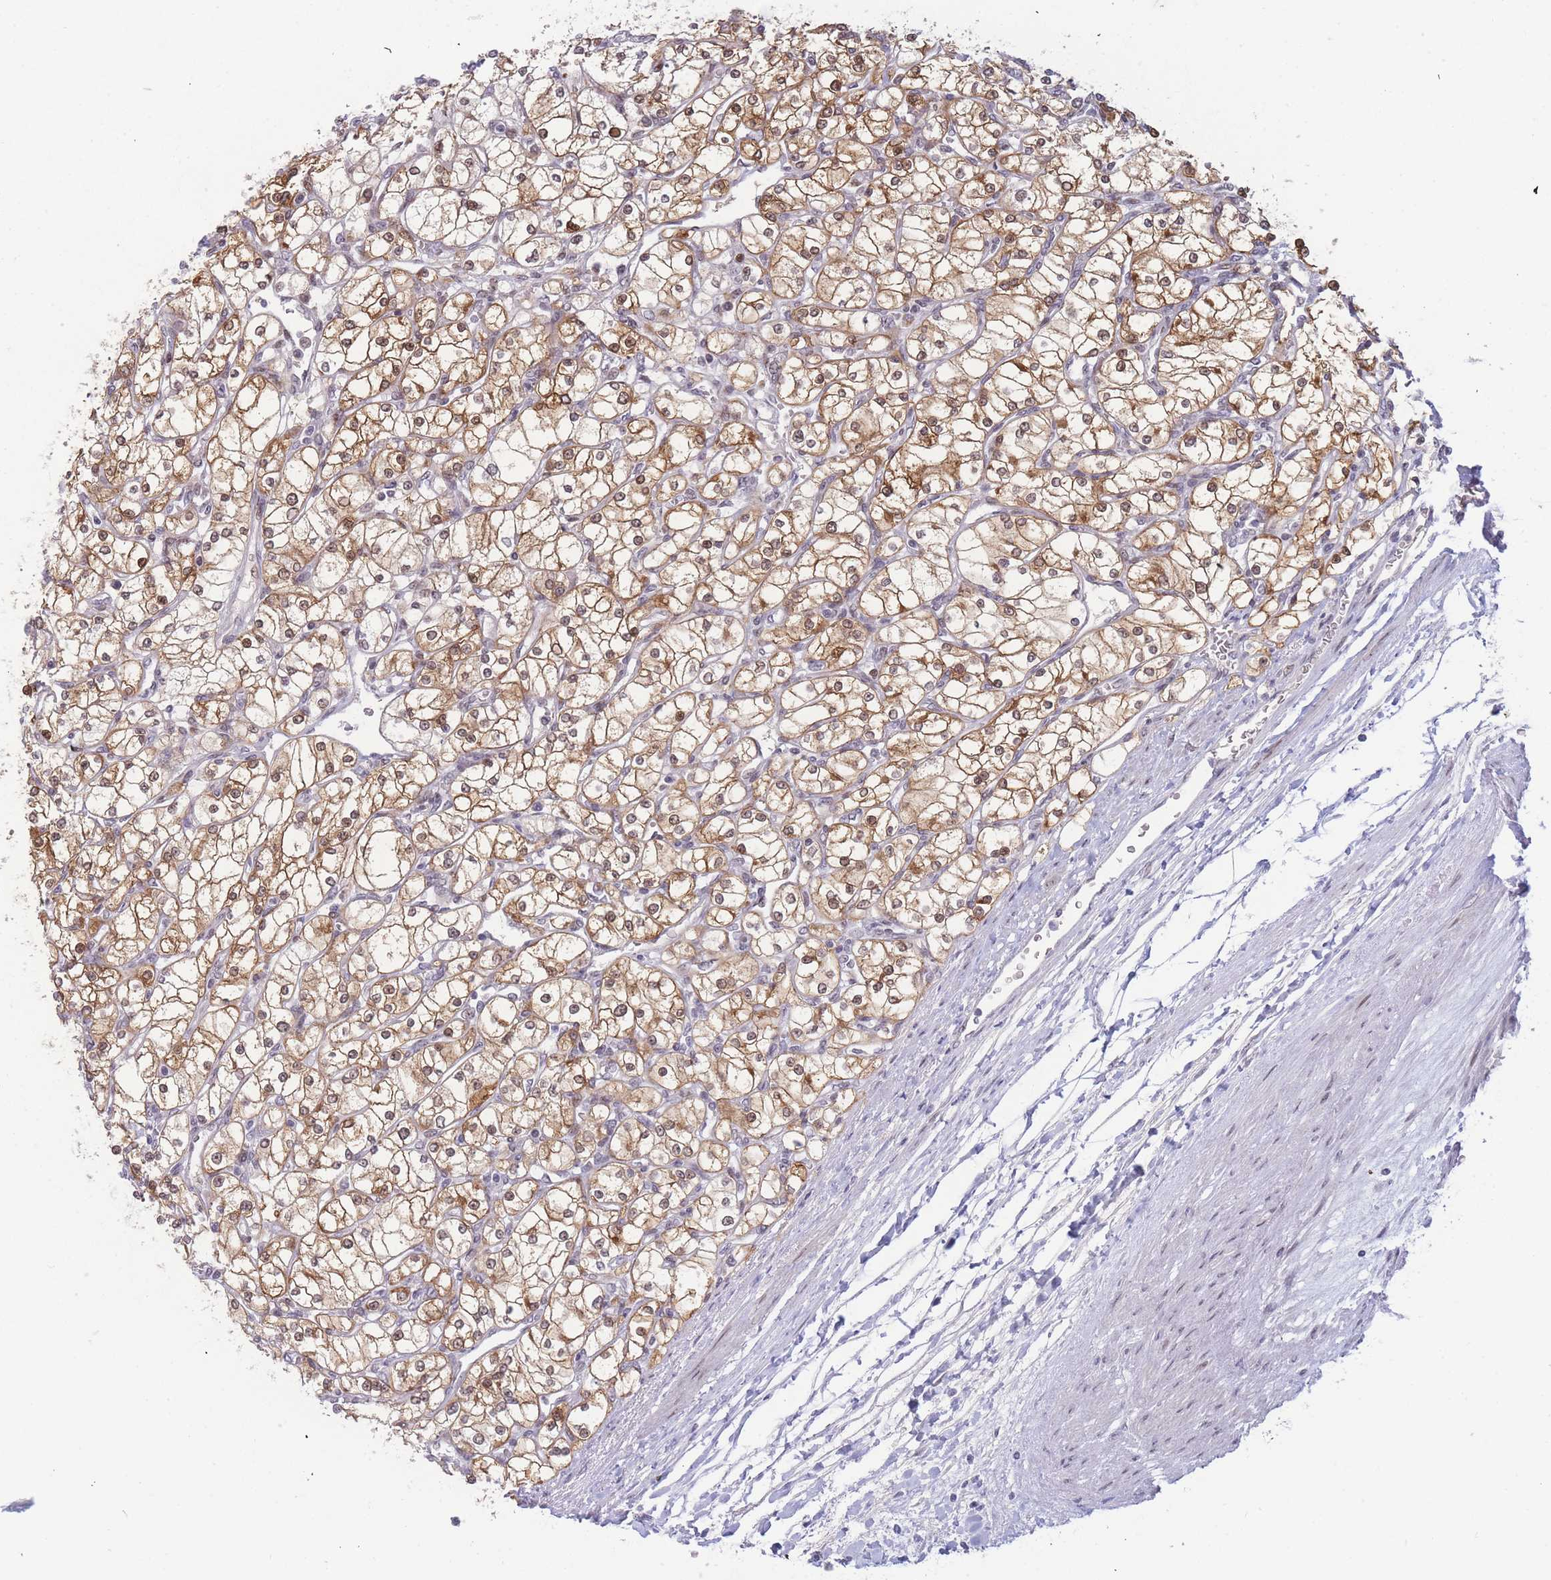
{"staining": {"intensity": "moderate", "quantity": ">75%", "location": "cytoplasmic/membranous,nuclear"}, "tissue": "renal cancer", "cell_type": "Tumor cells", "image_type": "cancer", "snomed": [{"axis": "morphology", "description": "Adenocarcinoma, NOS"}, {"axis": "topography", "description": "Kidney"}], "caption": "Protein expression analysis of renal cancer (adenocarcinoma) displays moderate cytoplasmic/membranous and nuclear expression in approximately >75% of tumor cells.", "gene": "DEAF1", "patient": {"sex": "male", "age": 80}}